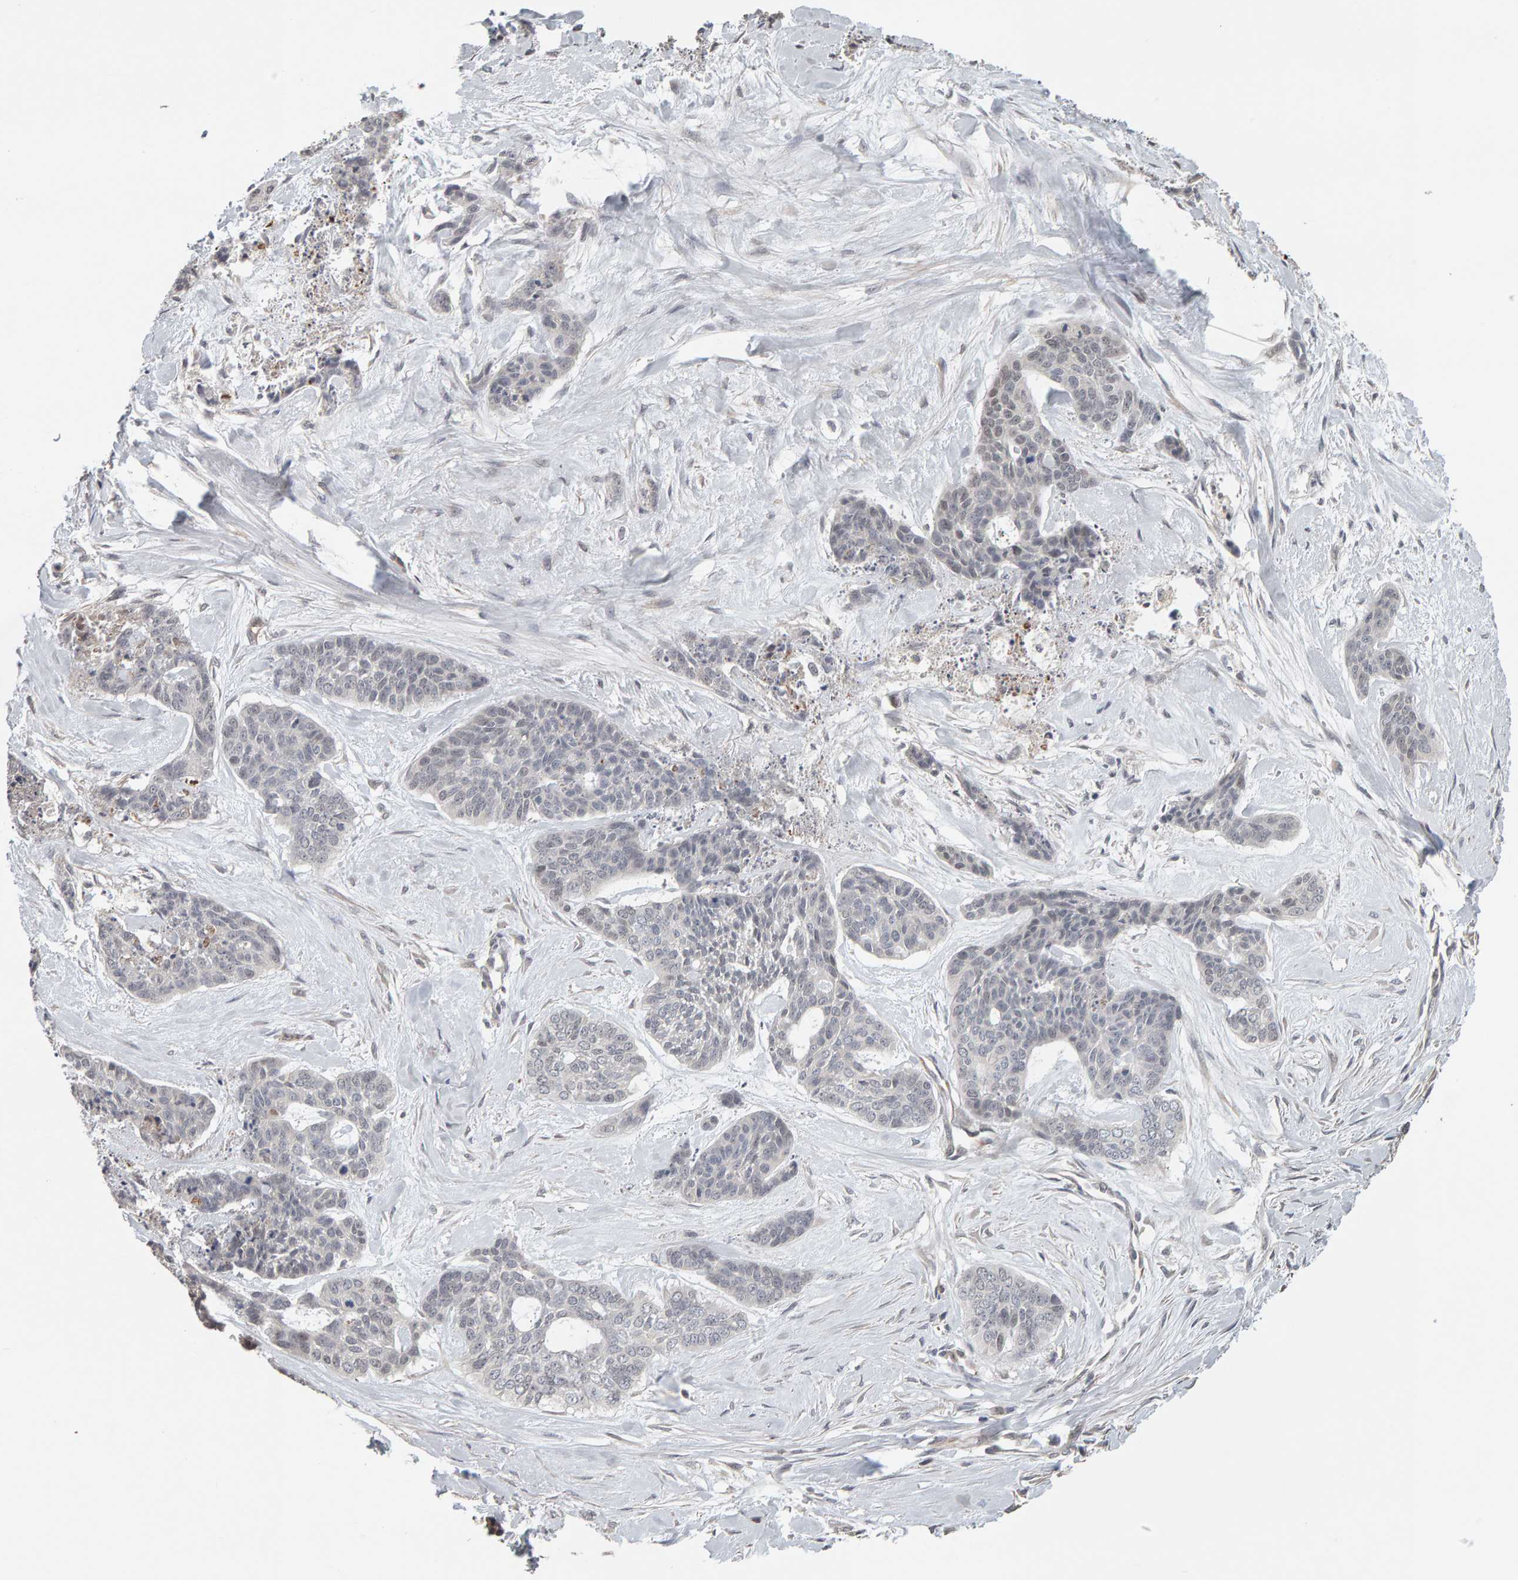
{"staining": {"intensity": "negative", "quantity": "none", "location": "none"}, "tissue": "skin cancer", "cell_type": "Tumor cells", "image_type": "cancer", "snomed": [{"axis": "morphology", "description": "Basal cell carcinoma"}, {"axis": "topography", "description": "Skin"}], "caption": "Tumor cells show no significant protein expression in basal cell carcinoma (skin).", "gene": "TEFM", "patient": {"sex": "female", "age": 64}}